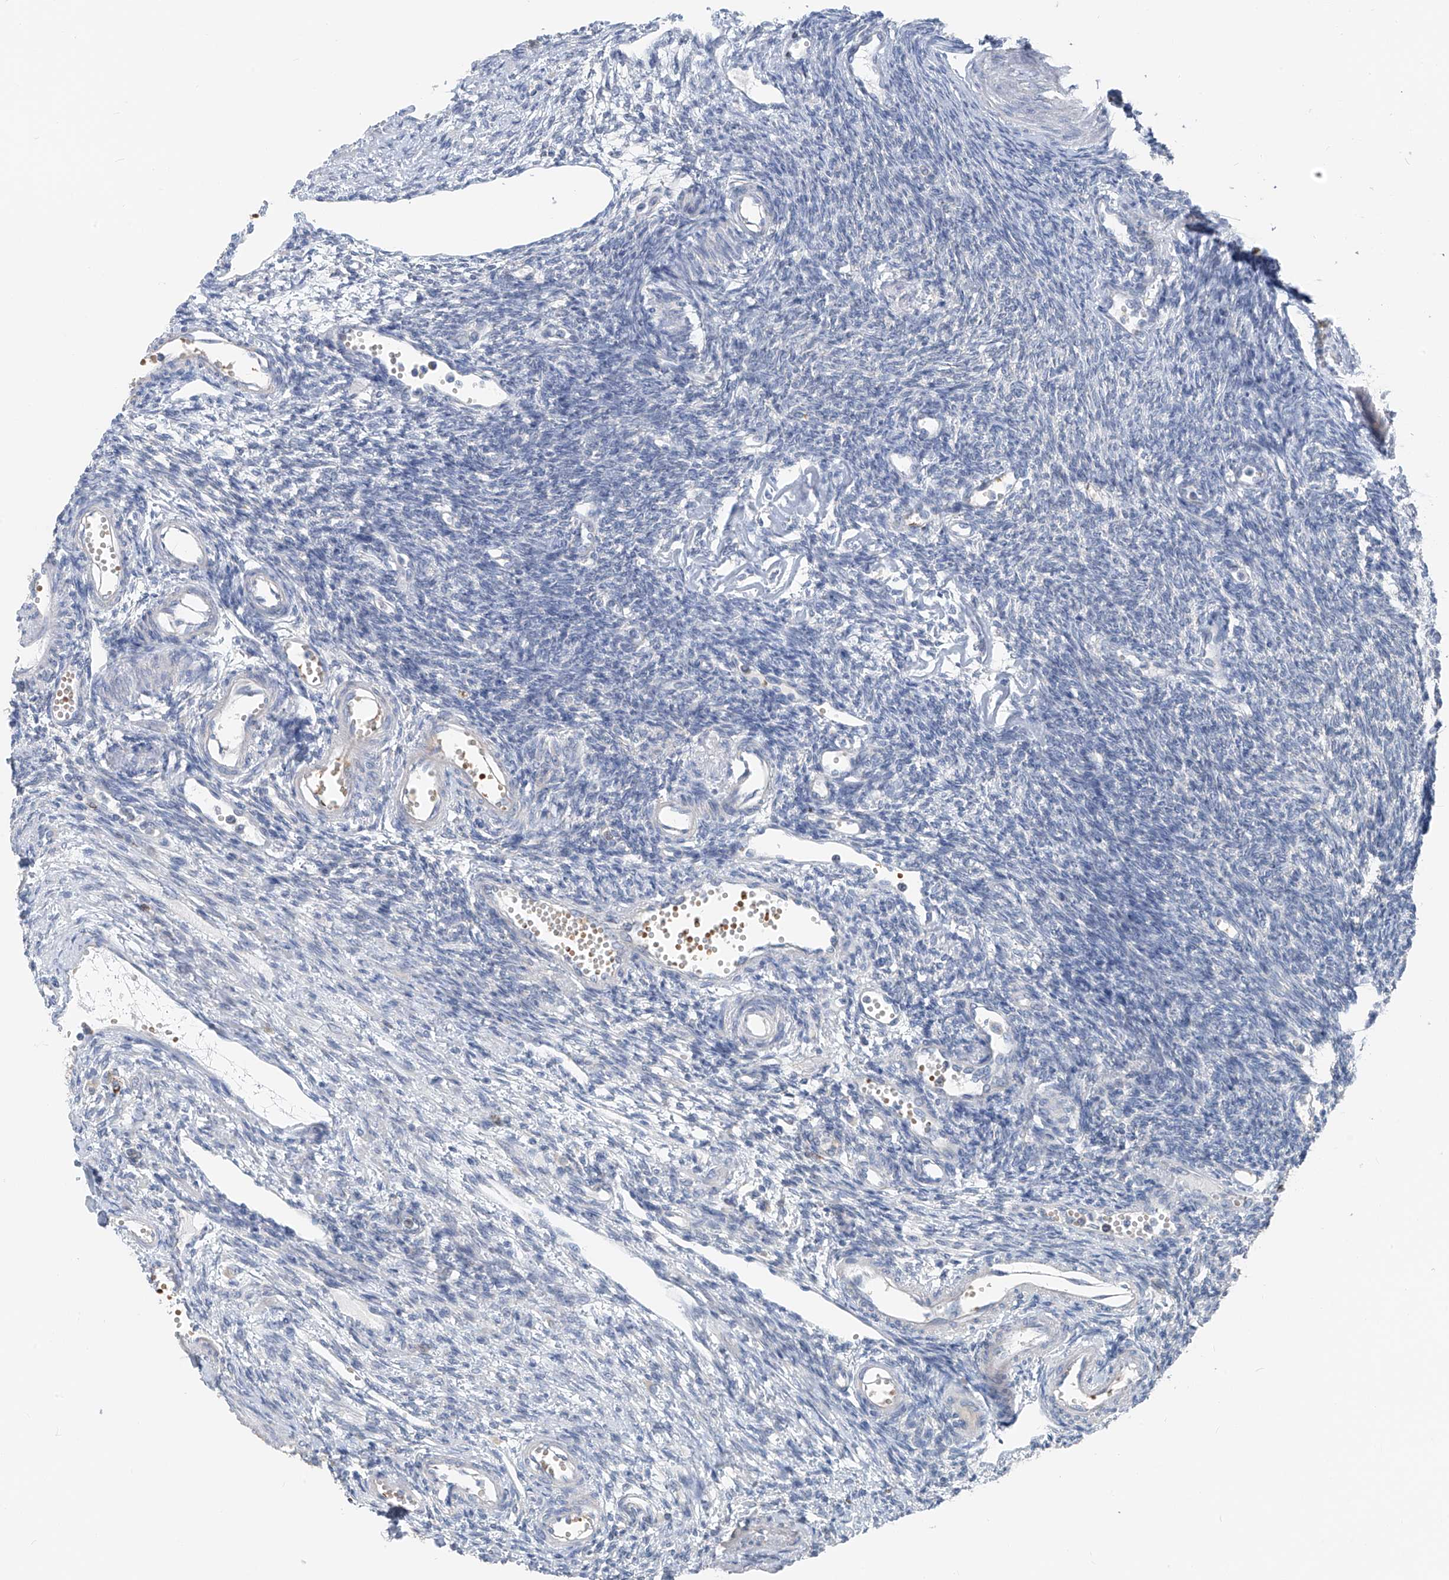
{"staining": {"intensity": "negative", "quantity": "none", "location": "none"}, "tissue": "ovary", "cell_type": "Ovarian stroma cells", "image_type": "normal", "snomed": [{"axis": "morphology", "description": "Normal tissue, NOS"}, {"axis": "morphology", "description": "Cyst, NOS"}, {"axis": "topography", "description": "Ovary"}], "caption": "A high-resolution histopathology image shows IHC staining of normal ovary, which displays no significant expression in ovarian stroma cells.", "gene": "FGD2", "patient": {"sex": "female", "age": 33}}